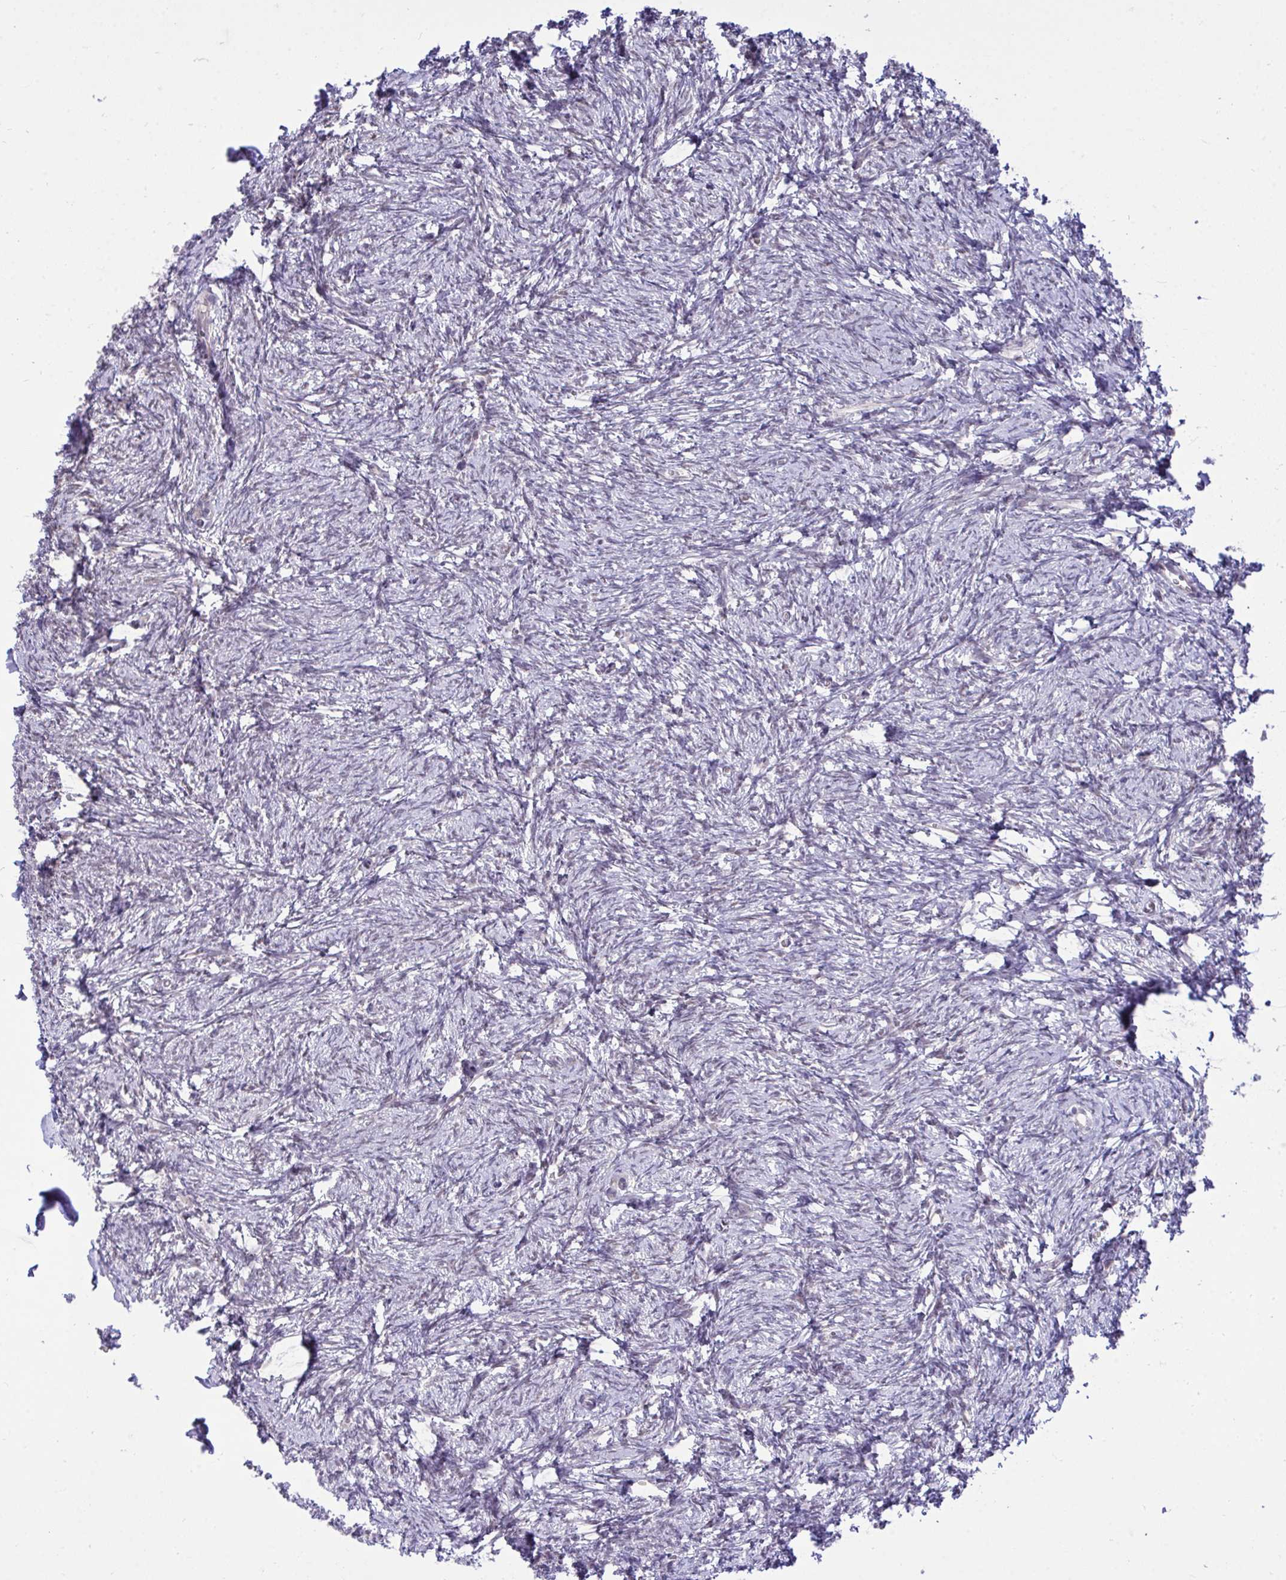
{"staining": {"intensity": "negative", "quantity": "none", "location": "none"}, "tissue": "ovary", "cell_type": "Follicle cells", "image_type": "normal", "snomed": [{"axis": "morphology", "description": "Normal tissue, NOS"}, {"axis": "topography", "description": "Ovary"}], "caption": "Histopathology image shows no significant protein staining in follicle cells of unremarkable ovary.", "gene": "HMBOX1", "patient": {"sex": "female", "age": 41}}